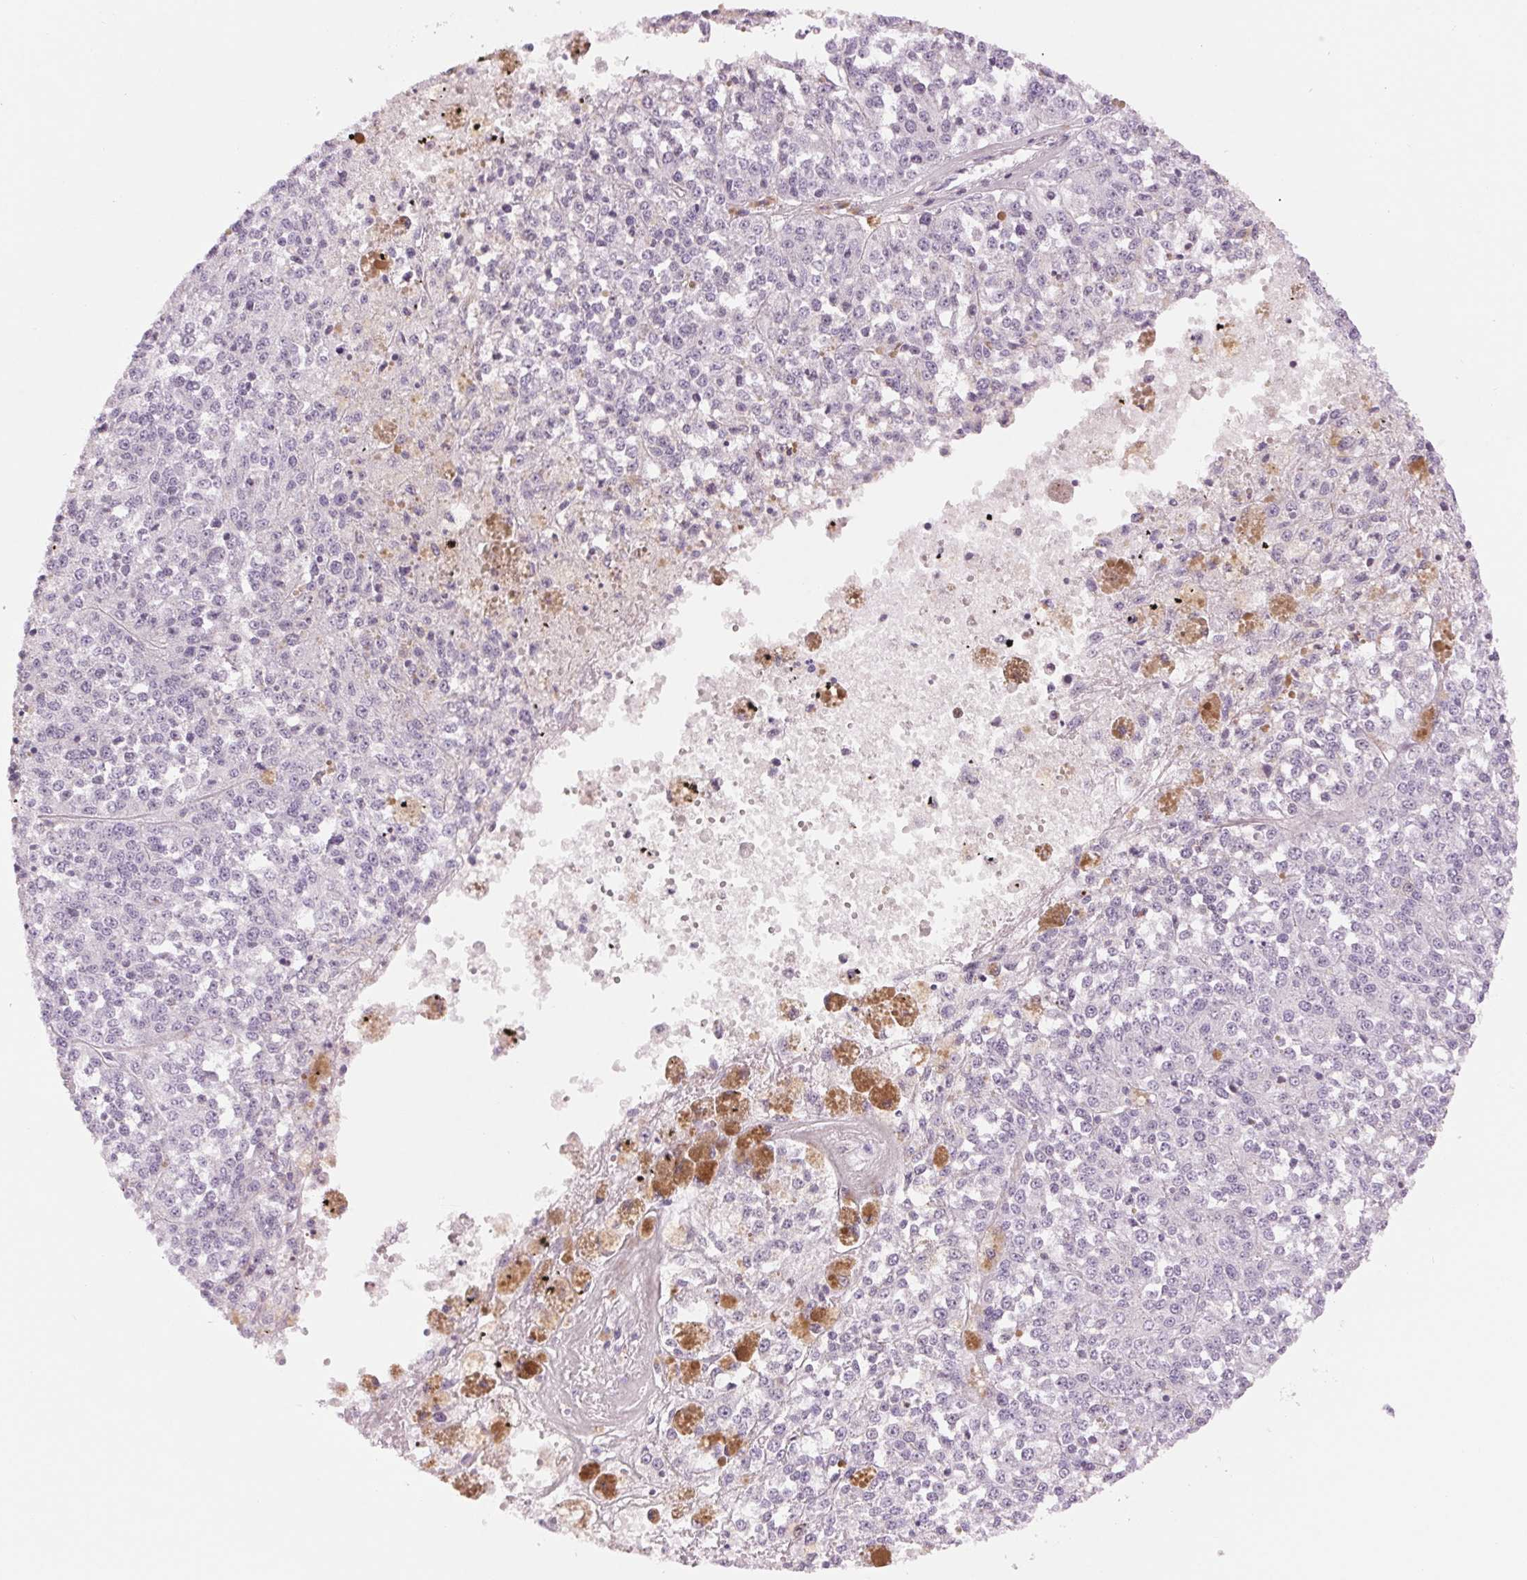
{"staining": {"intensity": "negative", "quantity": "none", "location": "none"}, "tissue": "melanoma", "cell_type": "Tumor cells", "image_type": "cancer", "snomed": [{"axis": "morphology", "description": "Malignant melanoma, Metastatic site"}, {"axis": "topography", "description": "Lymph node"}], "caption": "Human malignant melanoma (metastatic site) stained for a protein using IHC displays no positivity in tumor cells.", "gene": "MPO", "patient": {"sex": "female", "age": 64}}